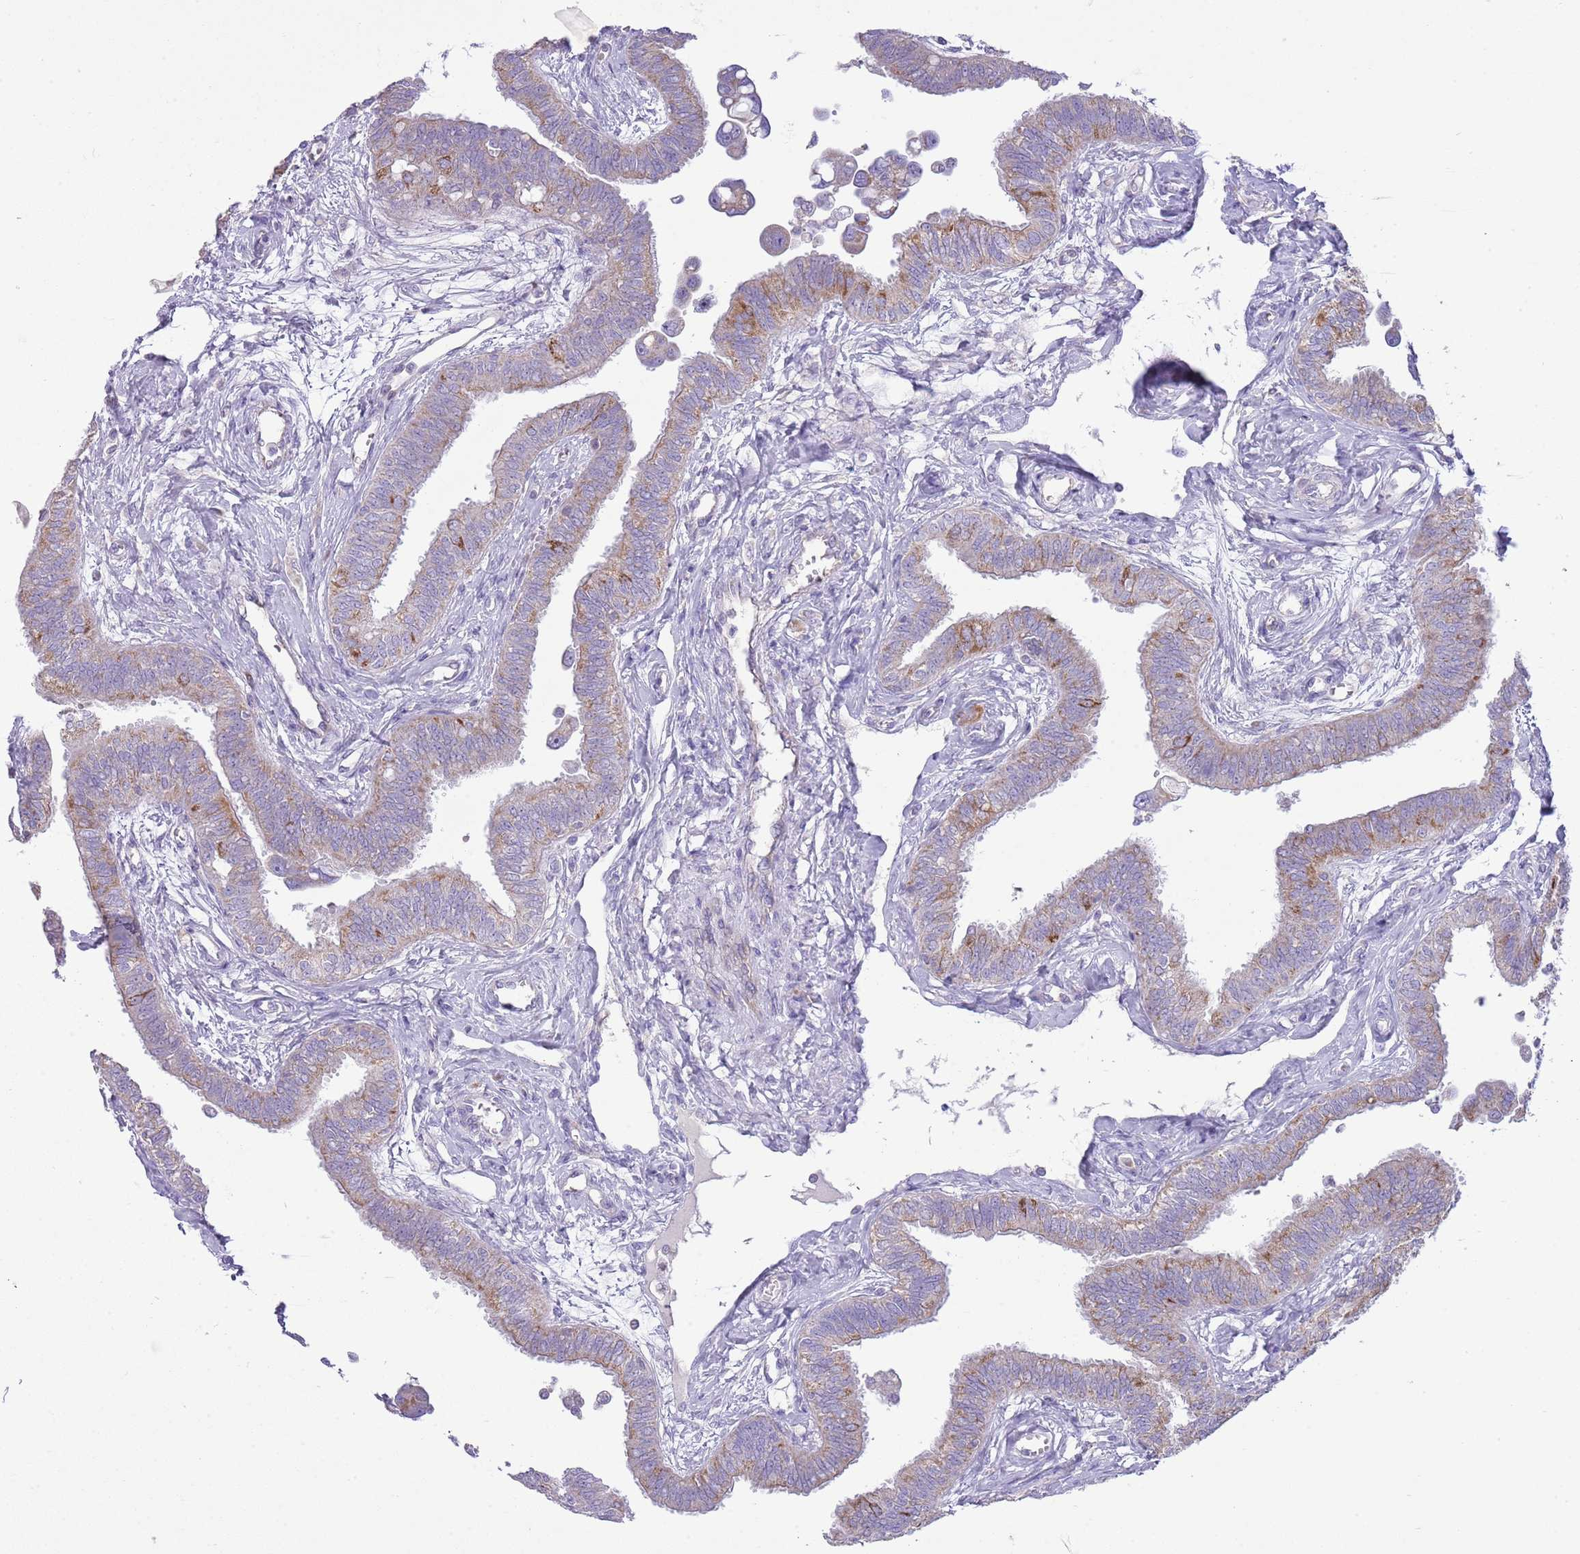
{"staining": {"intensity": "moderate", "quantity": "25%-75%", "location": "cytoplasmic/membranous"}, "tissue": "fallopian tube", "cell_type": "Glandular cells", "image_type": "normal", "snomed": [{"axis": "morphology", "description": "Normal tissue, NOS"}, {"axis": "morphology", "description": "Carcinoma, NOS"}, {"axis": "topography", "description": "Fallopian tube"}, {"axis": "topography", "description": "Ovary"}], "caption": "Immunohistochemistry (IHC) histopathology image of normal fallopian tube stained for a protein (brown), which demonstrates medium levels of moderate cytoplasmic/membranous positivity in approximately 25%-75% of glandular cells.", "gene": "OAZ2", "patient": {"sex": "female", "age": 59}}